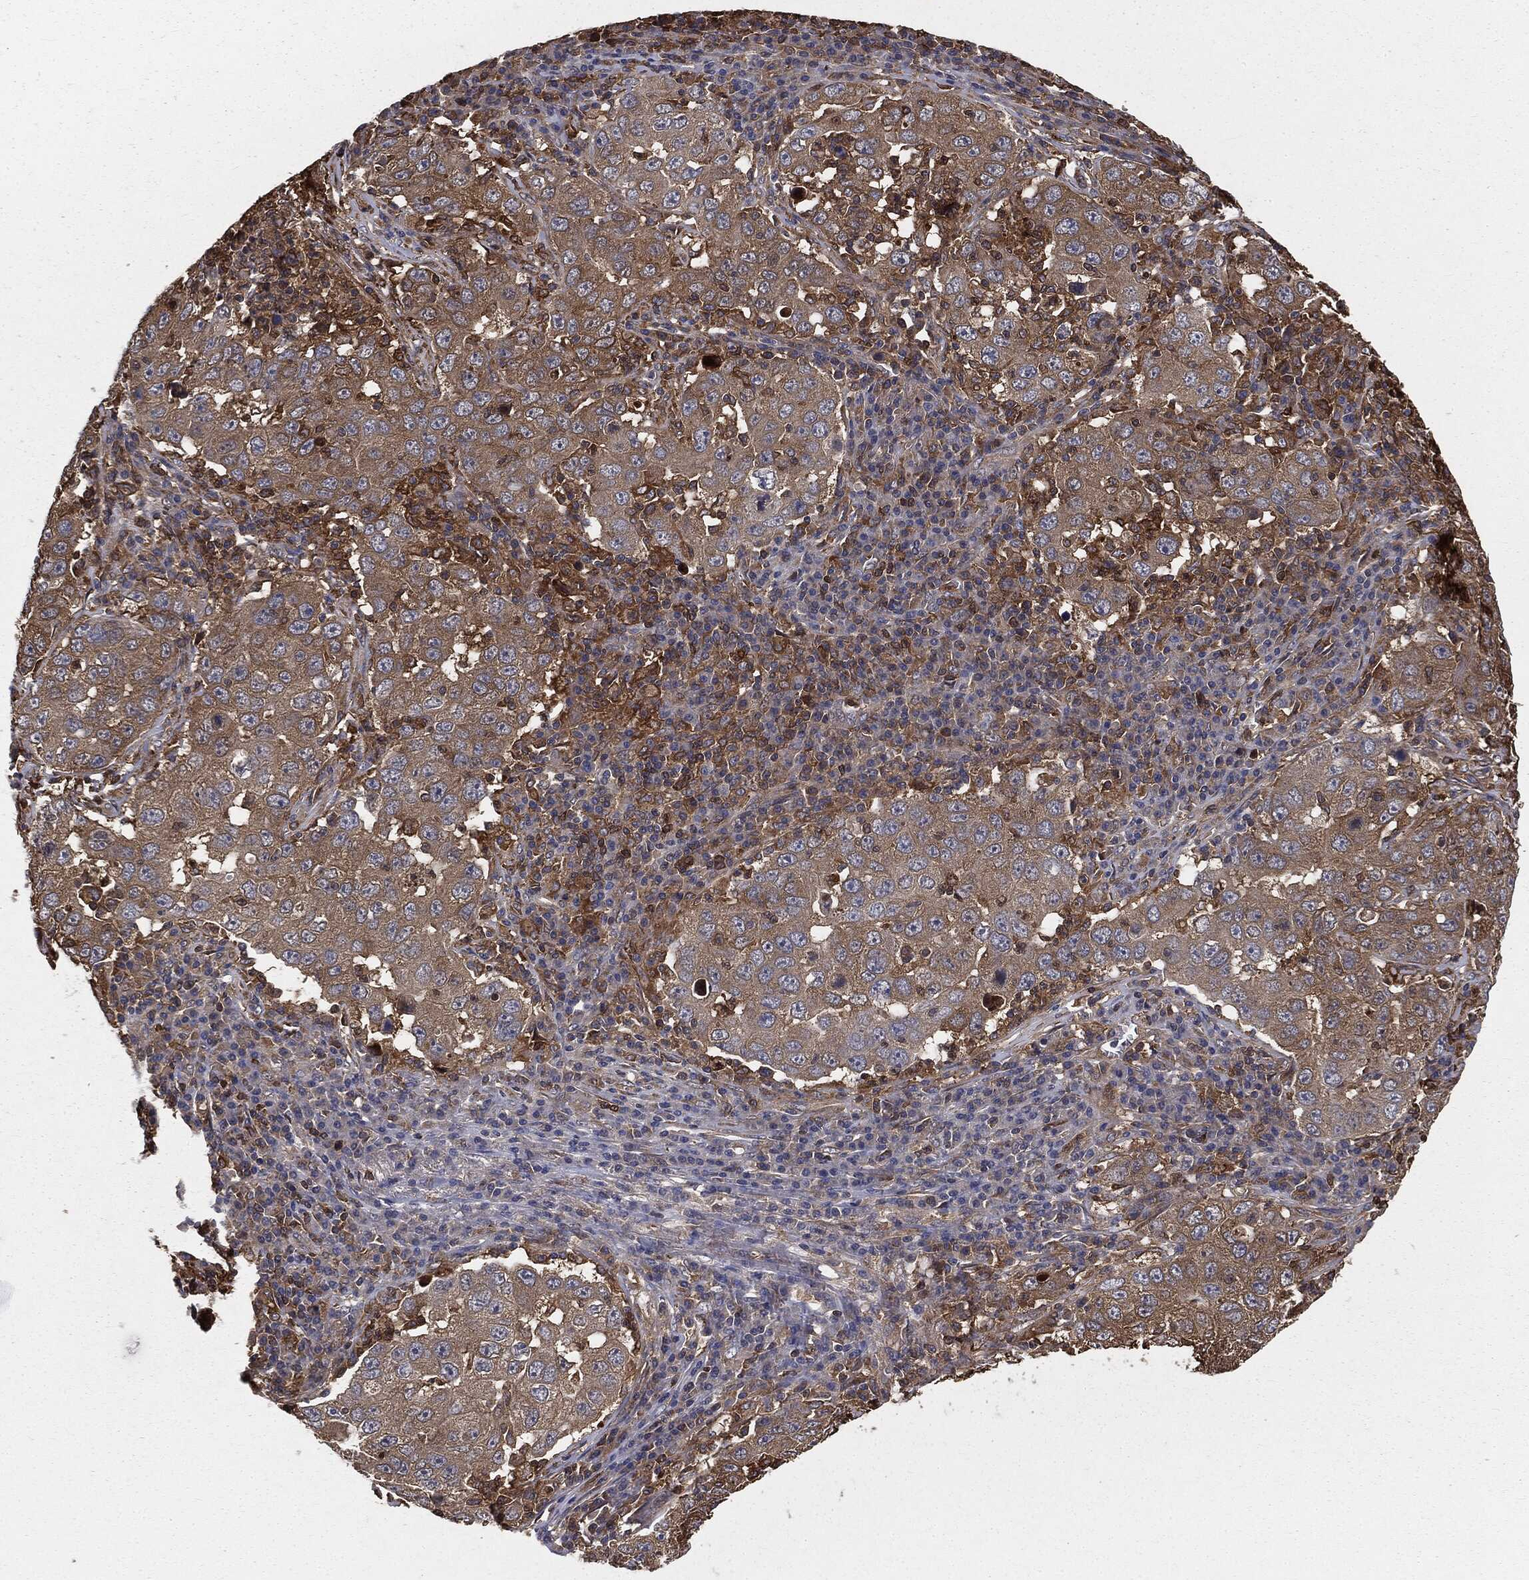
{"staining": {"intensity": "weak", "quantity": ">75%", "location": "cytoplasmic/membranous"}, "tissue": "lung cancer", "cell_type": "Tumor cells", "image_type": "cancer", "snomed": [{"axis": "morphology", "description": "Adenocarcinoma, NOS"}, {"axis": "topography", "description": "Lung"}], "caption": "Immunohistochemistry micrograph of adenocarcinoma (lung) stained for a protein (brown), which shows low levels of weak cytoplasmic/membranous positivity in about >75% of tumor cells.", "gene": "GNB5", "patient": {"sex": "male", "age": 73}}